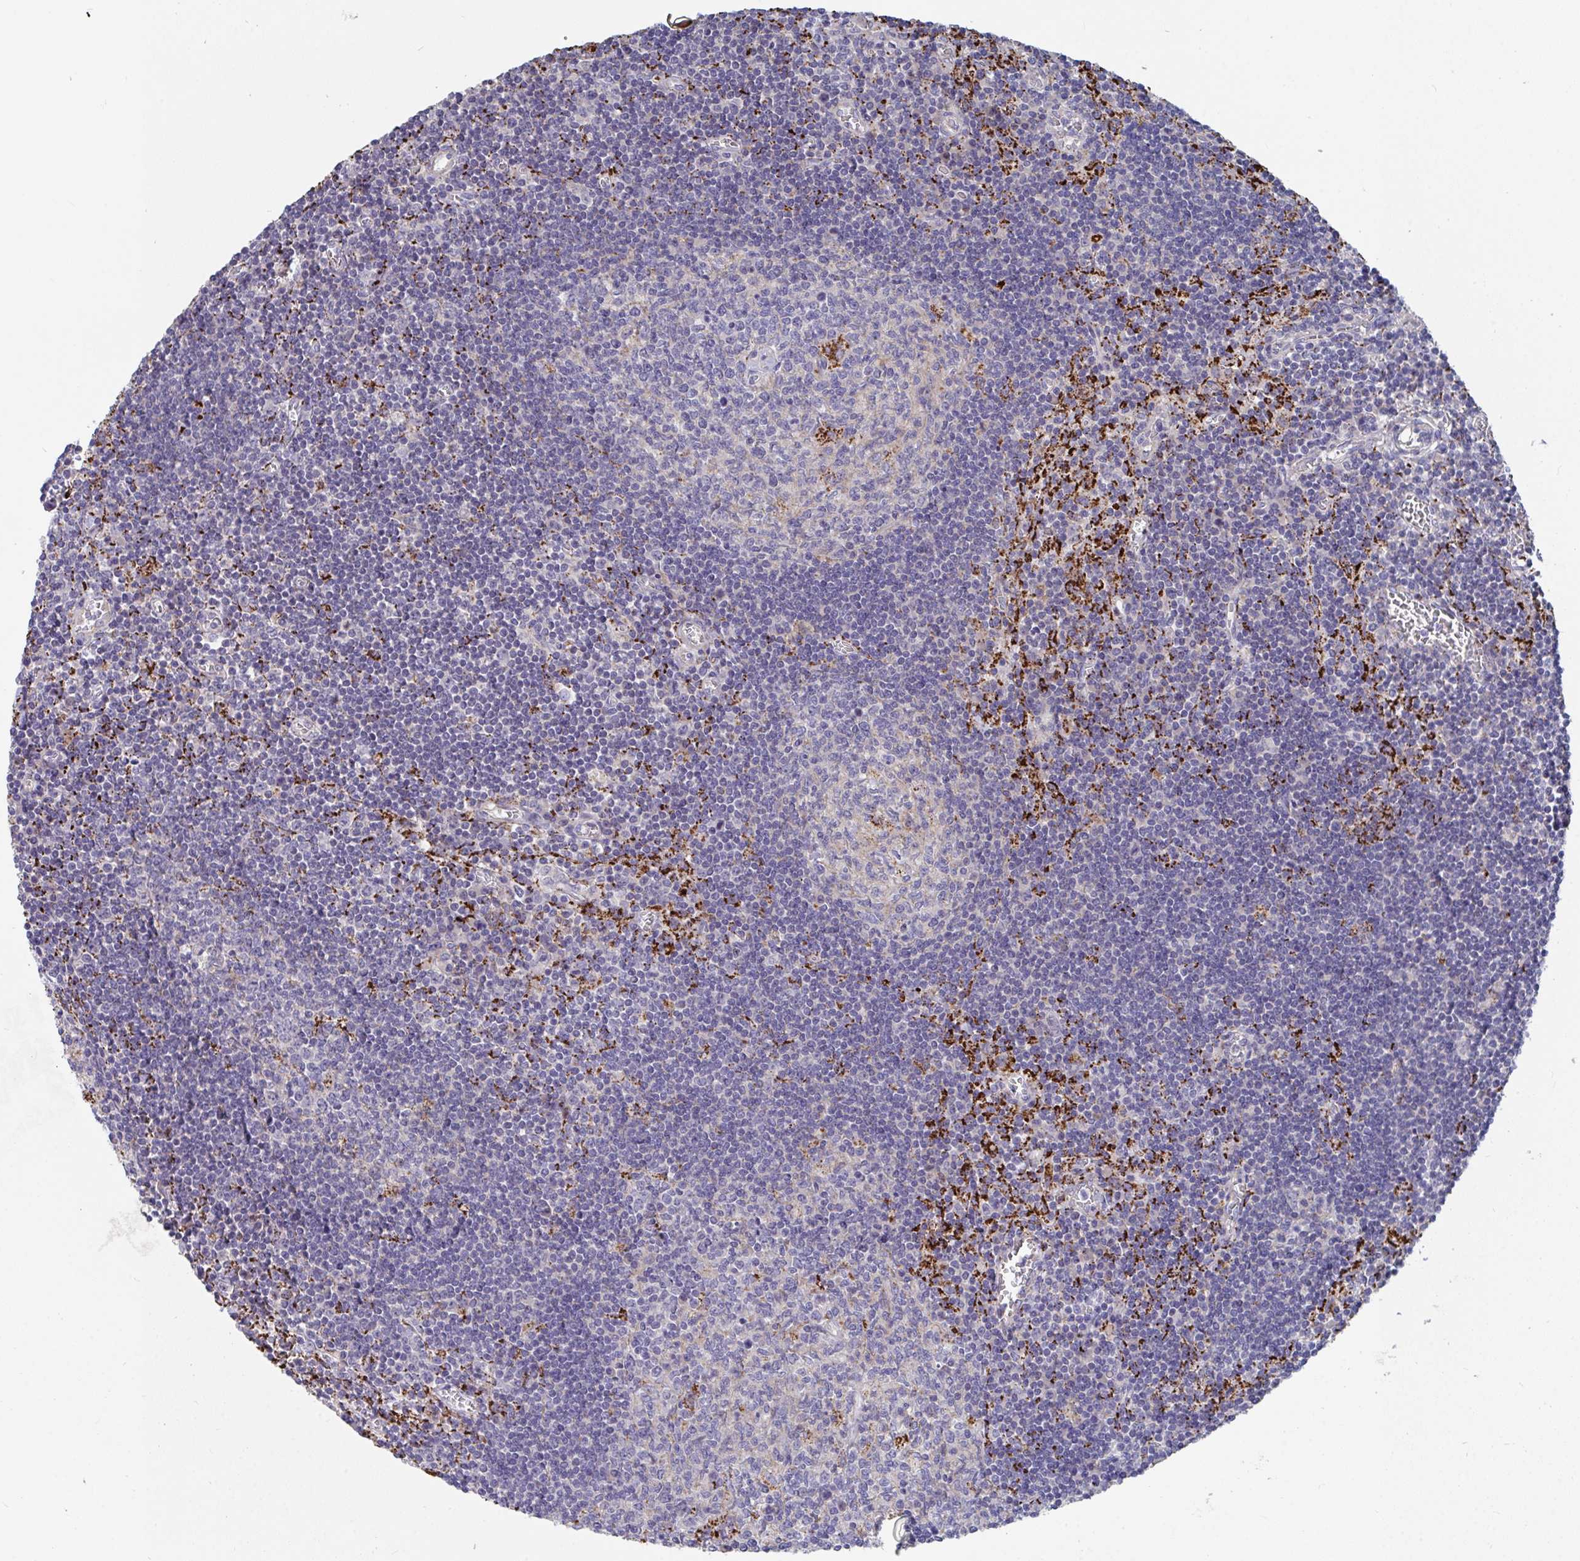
{"staining": {"intensity": "strong", "quantity": "<25%", "location": "cytoplasmic/membranous"}, "tissue": "lymph node", "cell_type": "Germinal center cells", "image_type": "normal", "snomed": [{"axis": "morphology", "description": "Normal tissue, NOS"}, {"axis": "topography", "description": "Lymph node"}], "caption": "Normal lymph node displays strong cytoplasmic/membranous staining in approximately <25% of germinal center cells.", "gene": "FAM156A", "patient": {"sex": "male", "age": 67}}